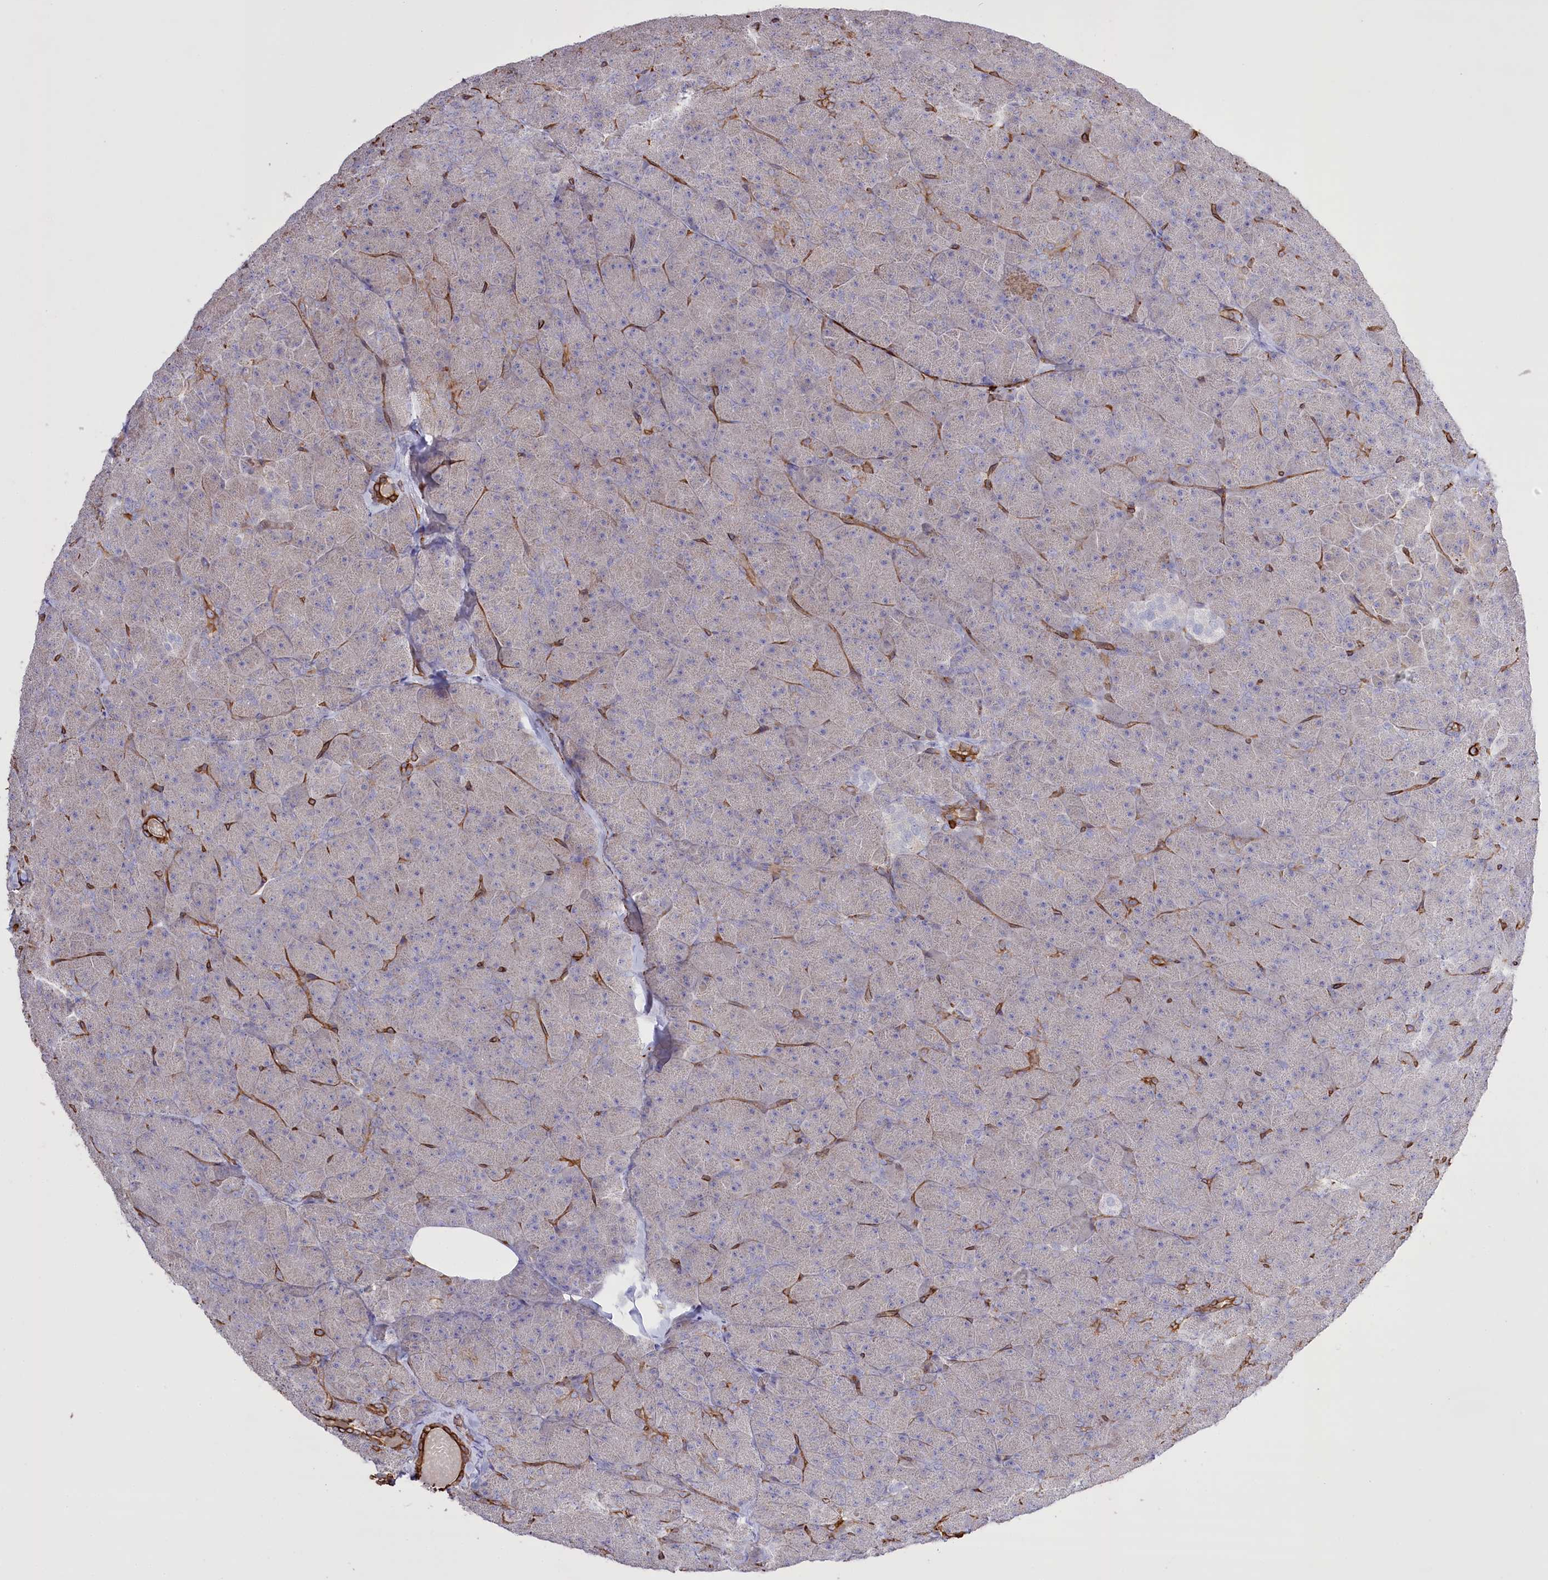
{"staining": {"intensity": "strong", "quantity": "<25%", "location": "cytoplasmic/membranous"}, "tissue": "pancreas", "cell_type": "Exocrine glandular cells", "image_type": "normal", "snomed": [{"axis": "morphology", "description": "Normal tissue, NOS"}, {"axis": "topography", "description": "Pancreas"}], "caption": "This is an image of IHC staining of normal pancreas, which shows strong expression in the cytoplasmic/membranous of exocrine glandular cells.", "gene": "SLC39A10", "patient": {"sex": "male", "age": 36}}